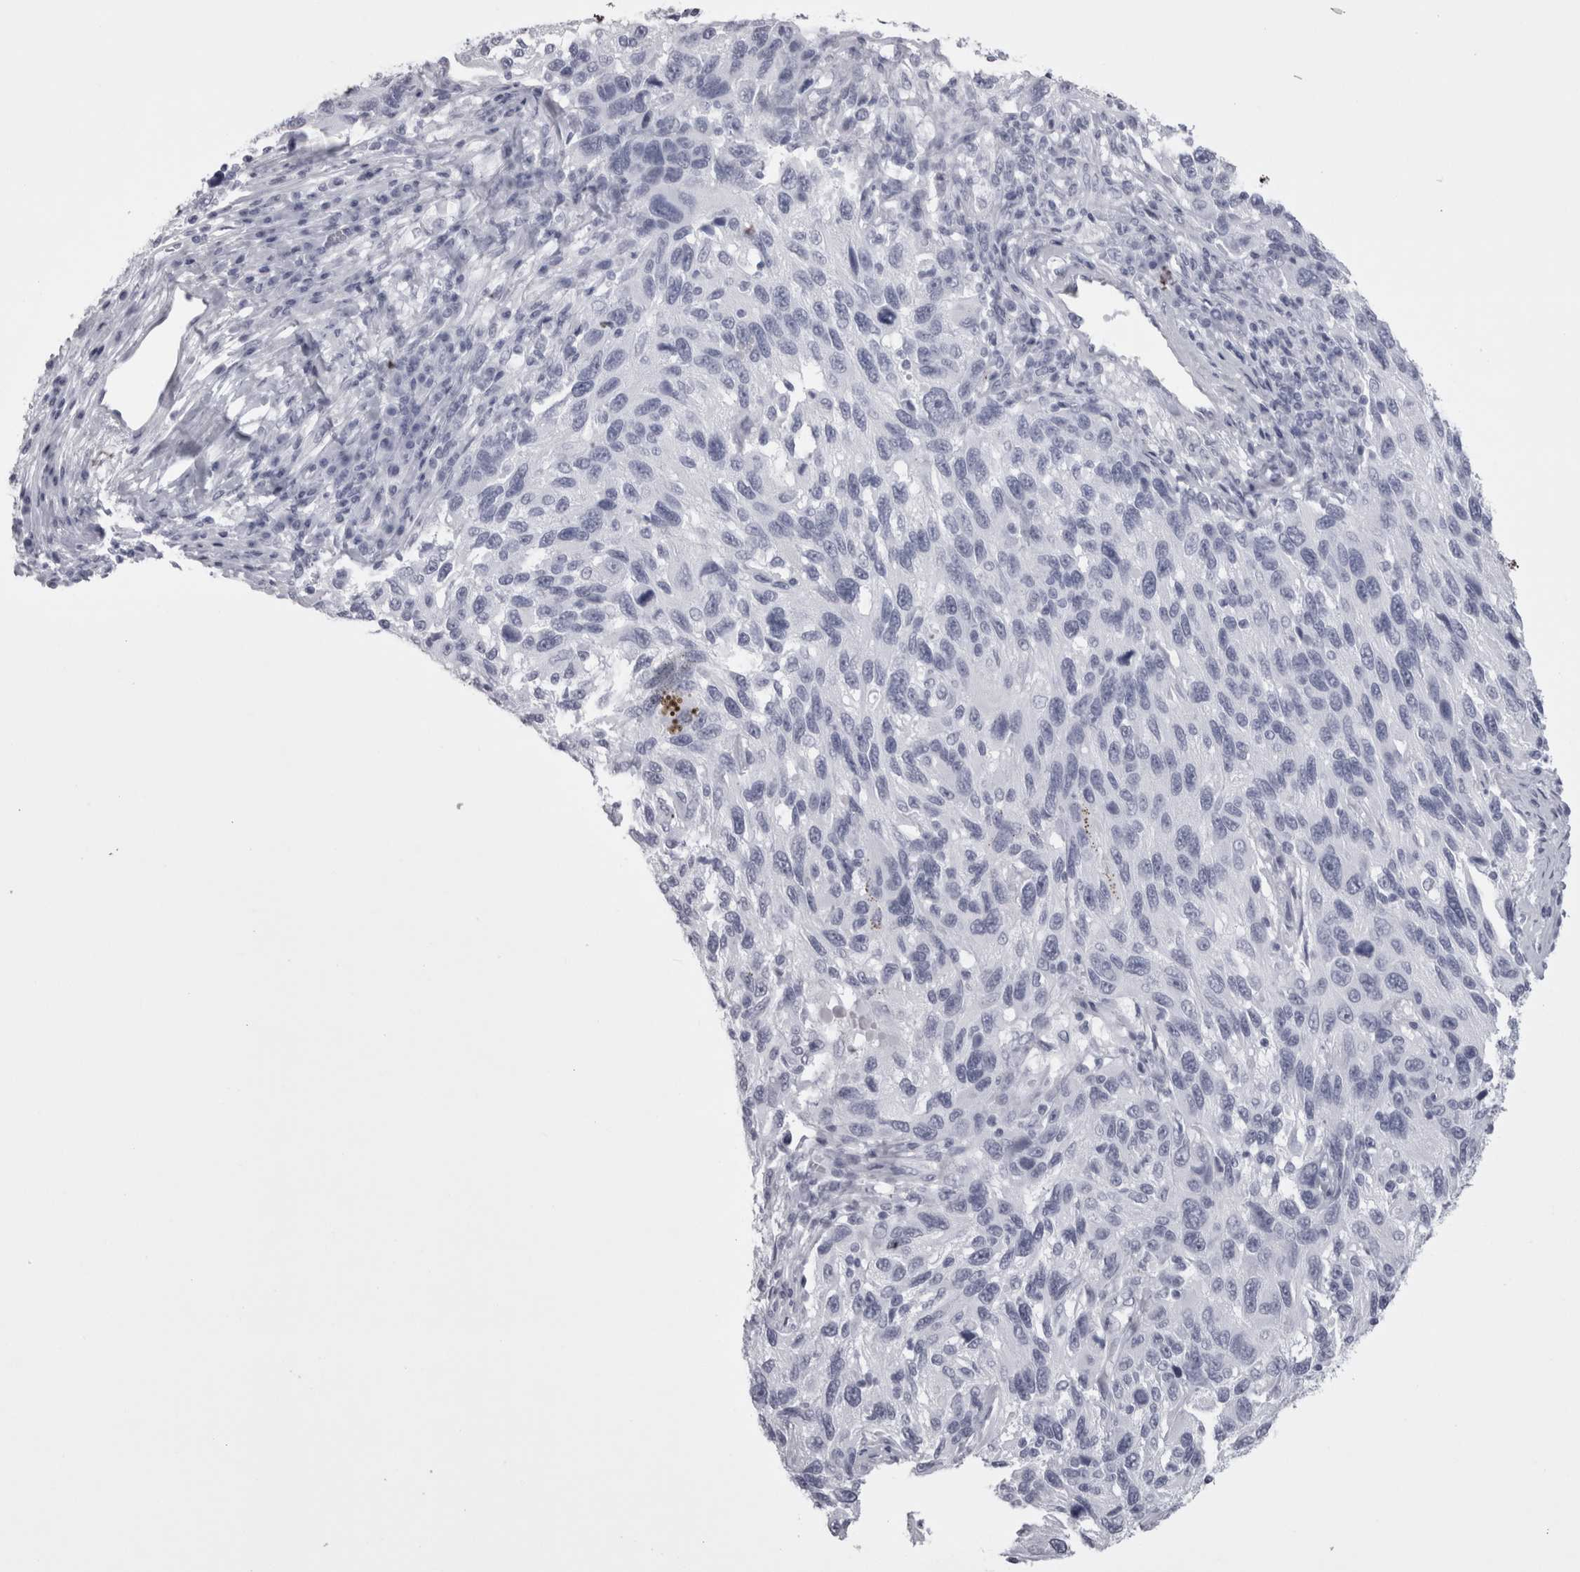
{"staining": {"intensity": "negative", "quantity": "none", "location": "none"}, "tissue": "melanoma", "cell_type": "Tumor cells", "image_type": "cancer", "snomed": [{"axis": "morphology", "description": "Malignant melanoma, NOS"}, {"axis": "topography", "description": "Skin"}], "caption": "A high-resolution micrograph shows immunohistochemistry staining of melanoma, which shows no significant expression in tumor cells.", "gene": "SKAP1", "patient": {"sex": "male", "age": 53}}